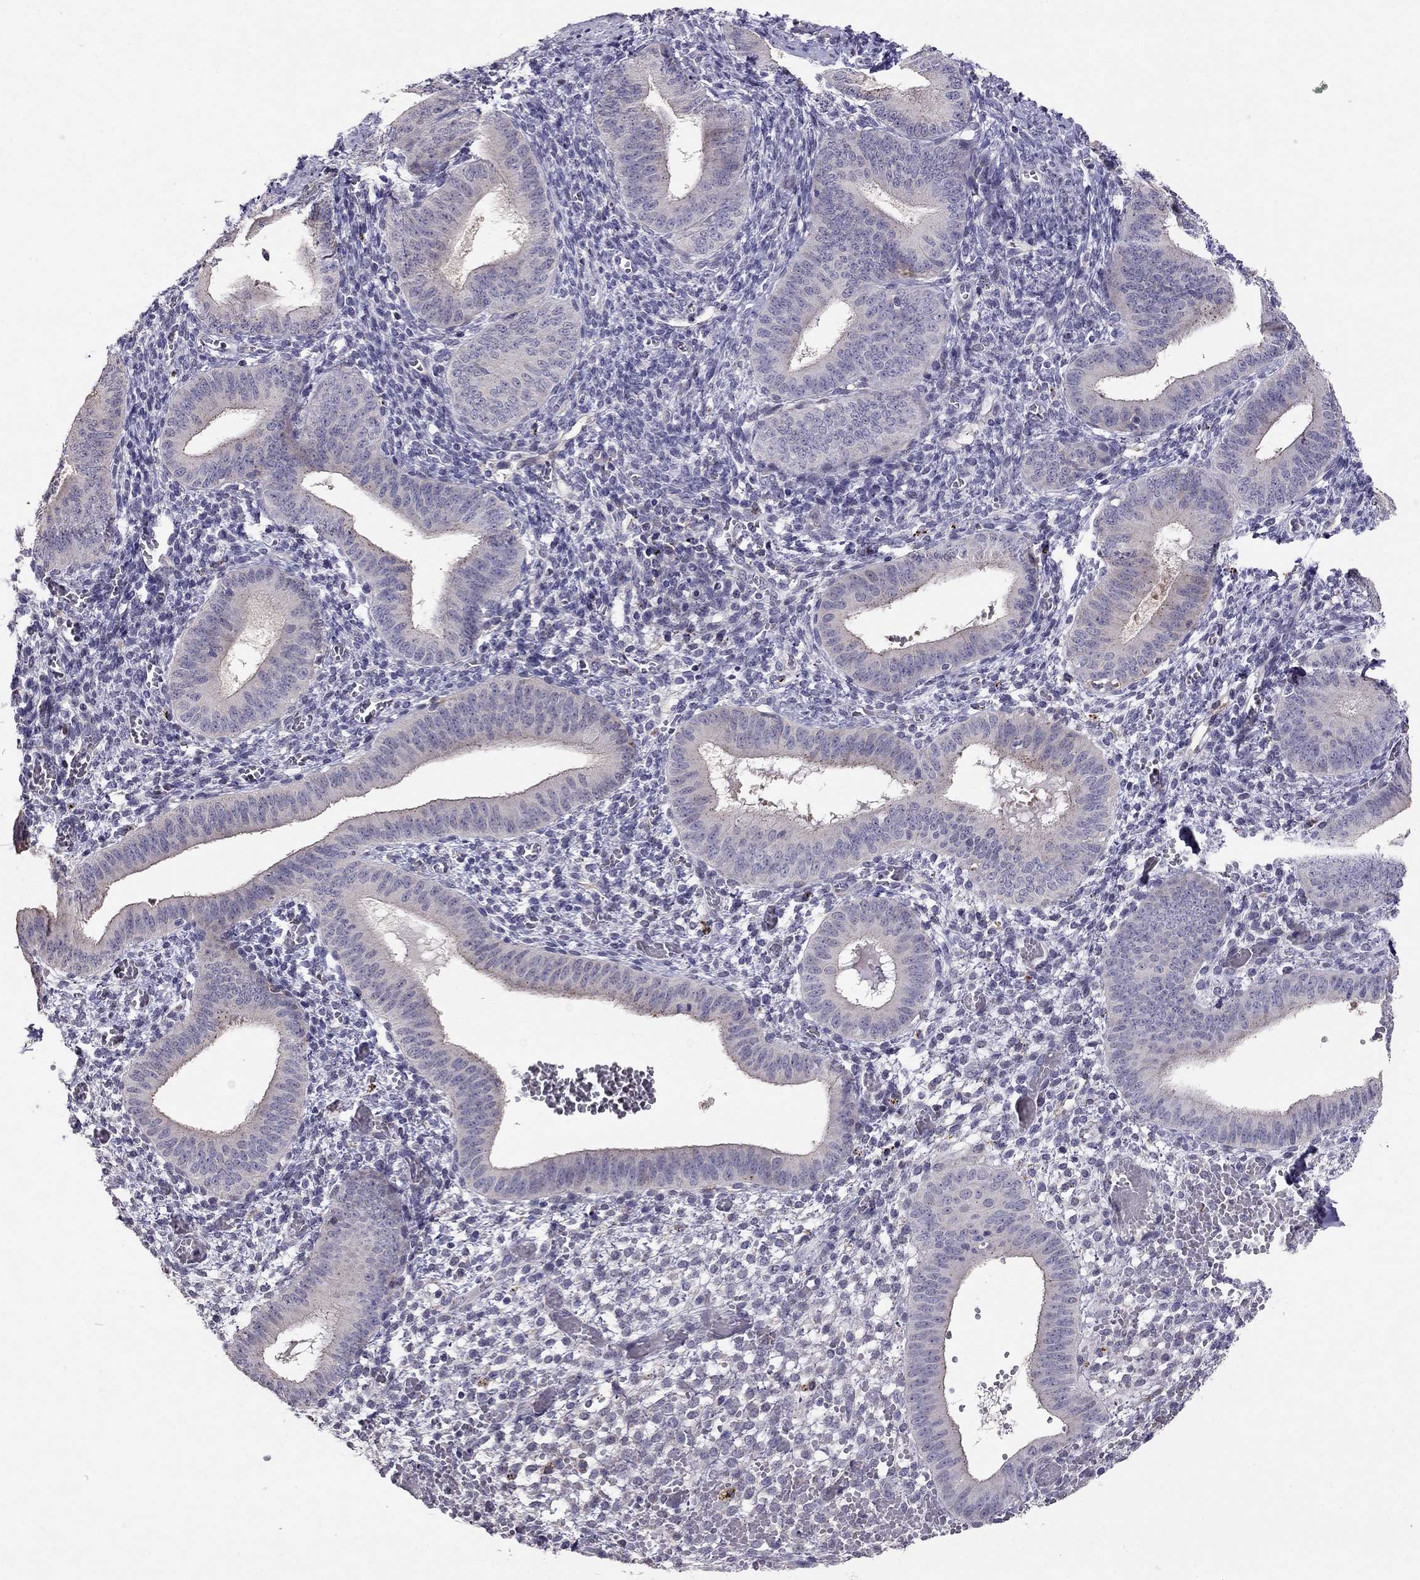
{"staining": {"intensity": "negative", "quantity": "none", "location": "none"}, "tissue": "endometrium", "cell_type": "Cells in endometrial stroma", "image_type": "normal", "snomed": [{"axis": "morphology", "description": "Normal tissue, NOS"}, {"axis": "topography", "description": "Endometrium"}], "caption": "This is an immunohistochemistry micrograph of normal endometrium. There is no positivity in cells in endometrial stroma.", "gene": "MAGEB4", "patient": {"sex": "female", "age": 42}}